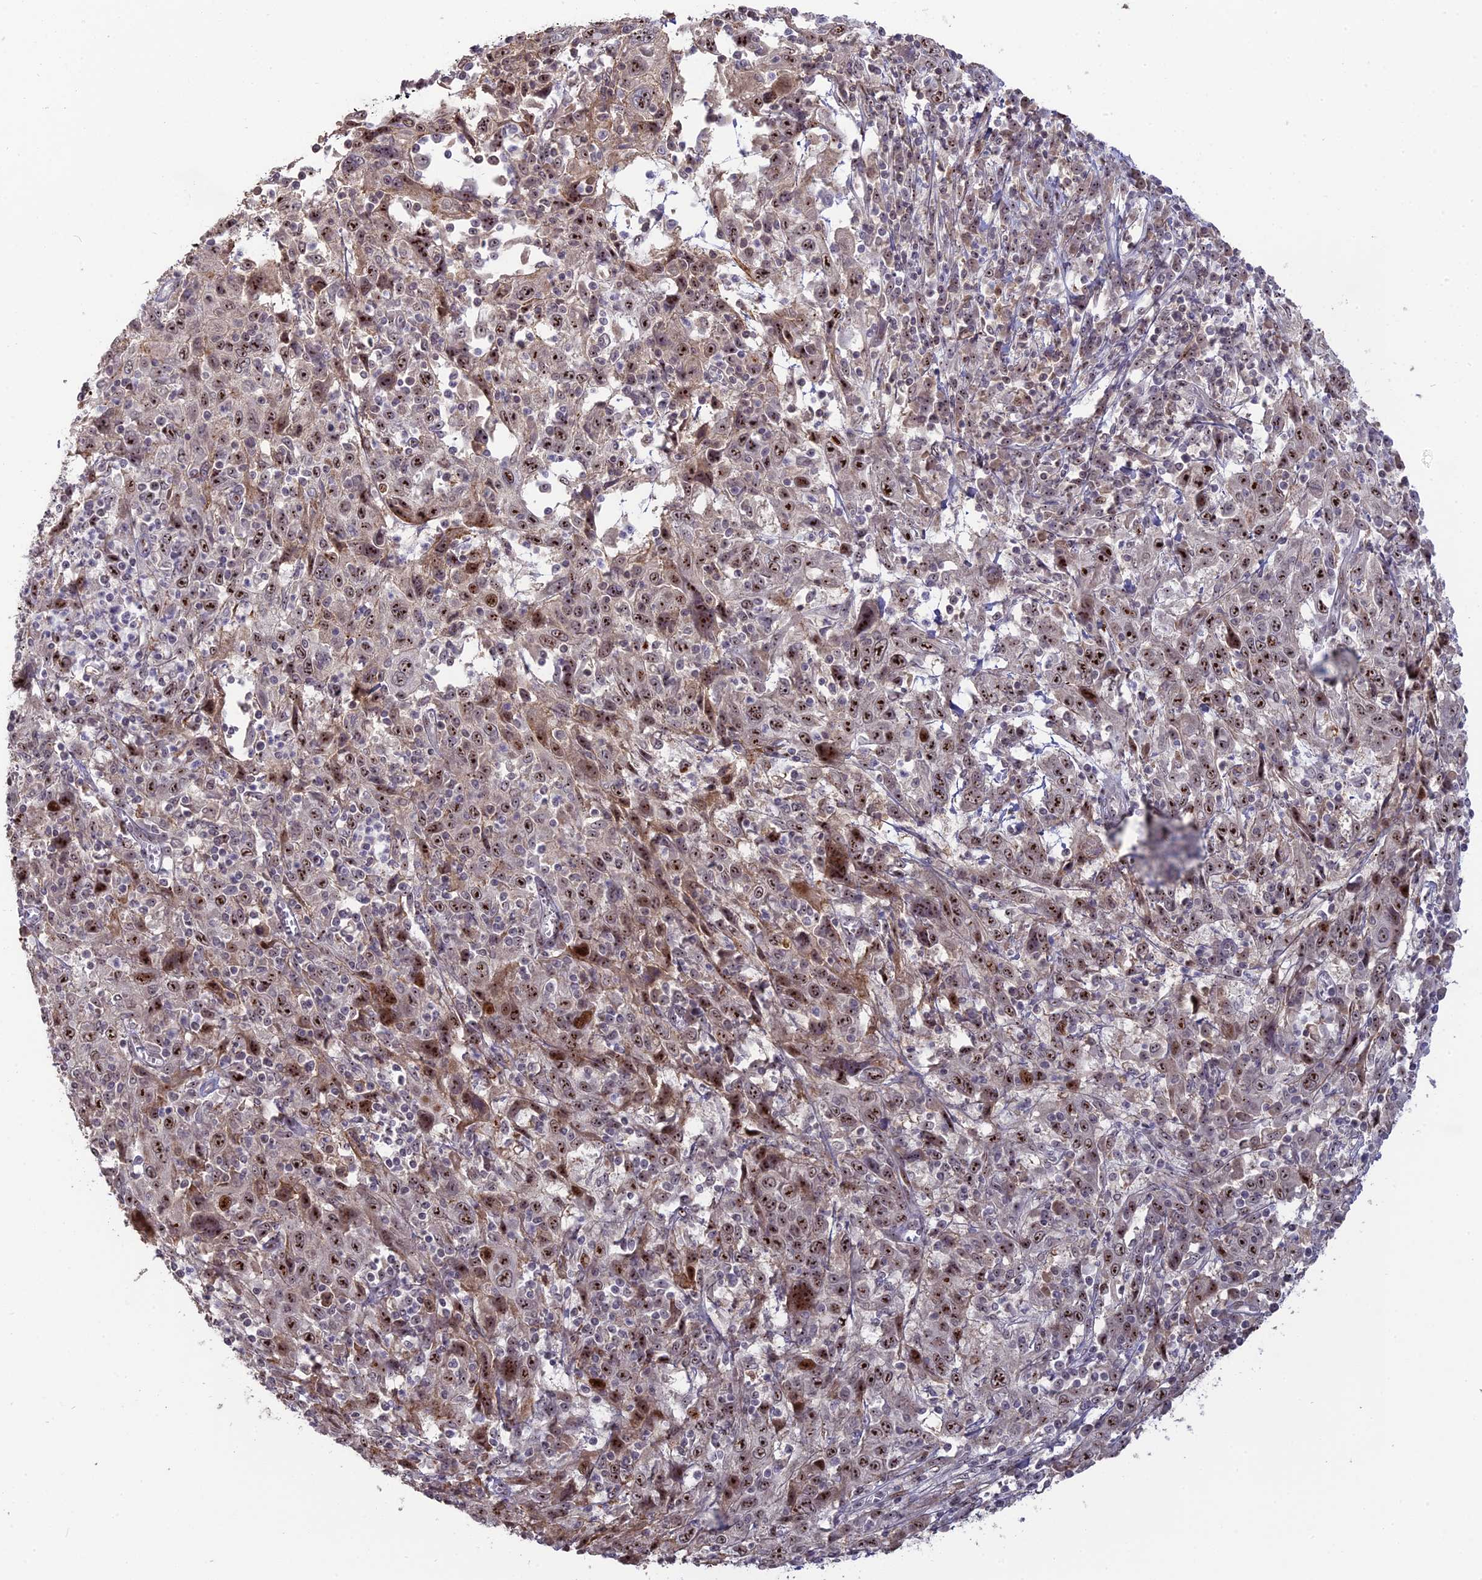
{"staining": {"intensity": "strong", "quantity": "25%-75%", "location": "nuclear"}, "tissue": "cervical cancer", "cell_type": "Tumor cells", "image_type": "cancer", "snomed": [{"axis": "morphology", "description": "Squamous cell carcinoma, NOS"}, {"axis": "topography", "description": "Cervix"}], "caption": "Immunohistochemical staining of cervical cancer (squamous cell carcinoma) exhibits high levels of strong nuclear staining in approximately 25%-75% of tumor cells. The staining was performed using DAB (3,3'-diaminobenzidine) to visualize the protein expression in brown, while the nuclei were stained in blue with hematoxylin (Magnification: 20x).", "gene": "FAM131A", "patient": {"sex": "female", "age": 46}}